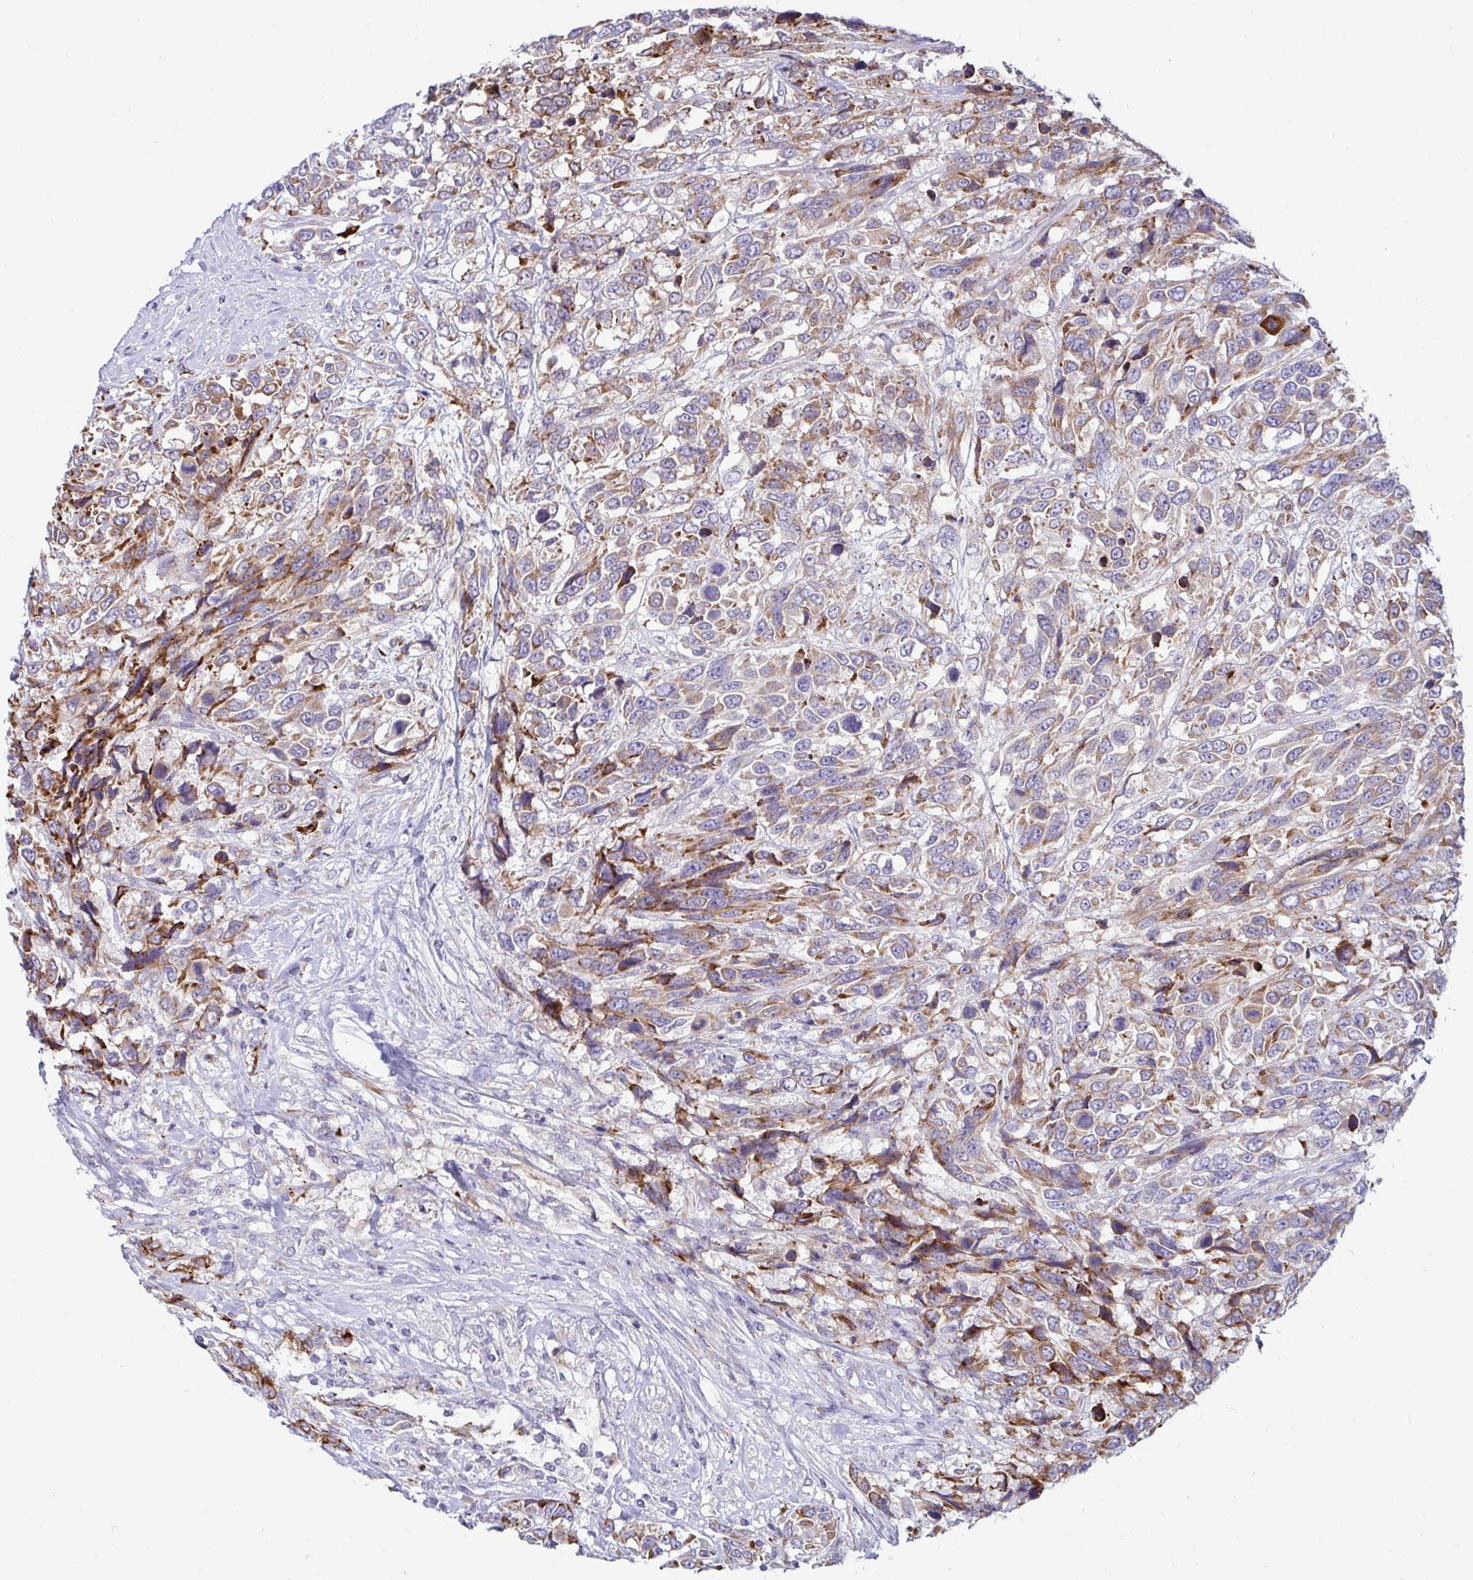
{"staining": {"intensity": "moderate", "quantity": "25%-75%", "location": "cytoplasmic/membranous"}, "tissue": "urothelial cancer", "cell_type": "Tumor cells", "image_type": "cancer", "snomed": [{"axis": "morphology", "description": "Urothelial carcinoma, High grade"}, {"axis": "topography", "description": "Urinary bladder"}], "caption": "DAB immunohistochemical staining of human urothelial cancer shows moderate cytoplasmic/membranous protein expression in about 25%-75% of tumor cells.", "gene": "TFPI2", "patient": {"sex": "female", "age": 70}}